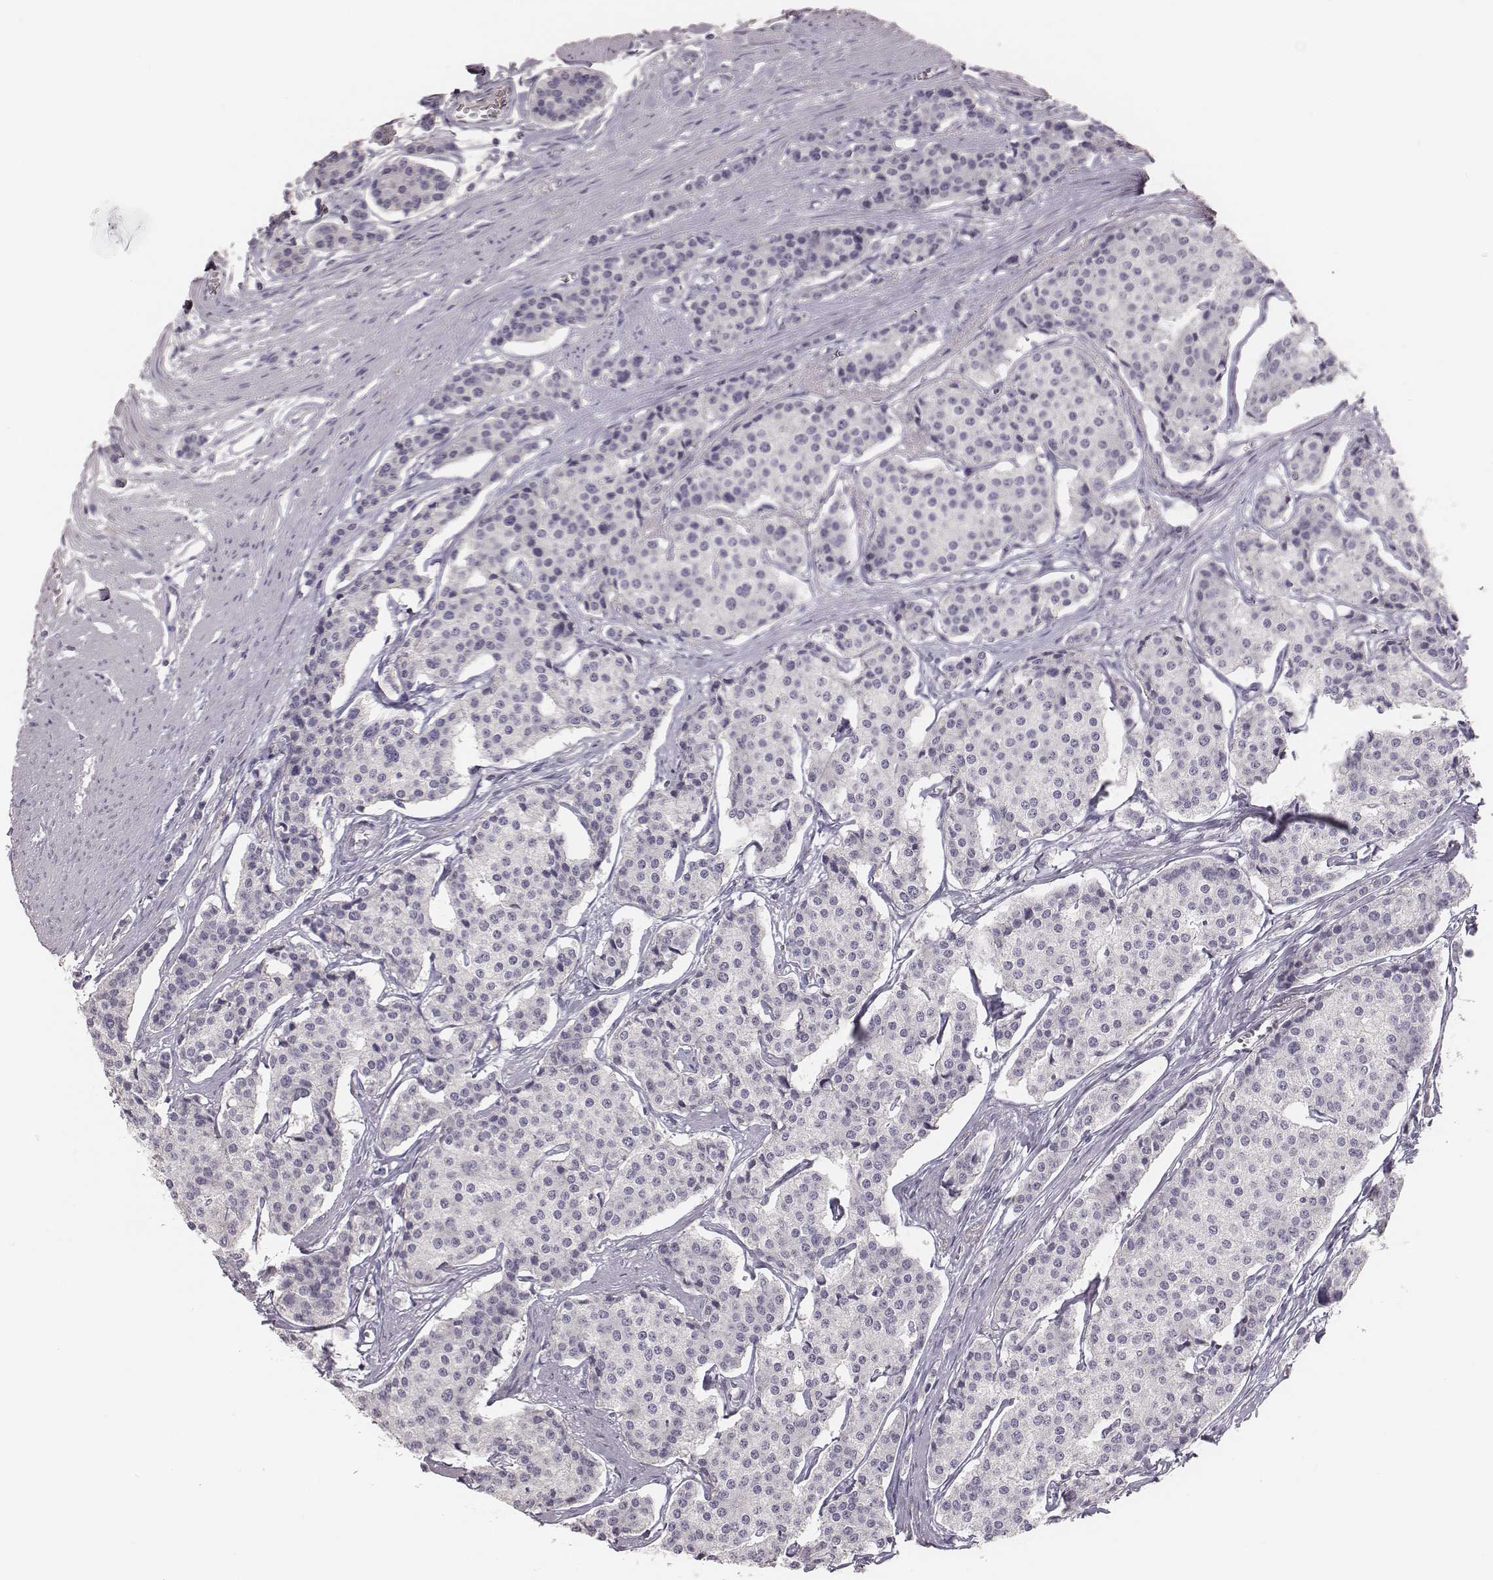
{"staining": {"intensity": "negative", "quantity": "none", "location": "none"}, "tissue": "carcinoid", "cell_type": "Tumor cells", "image_type": "cancer", "snomed": [{"axis": "morphology", "description": "Carcinoid, malignant, NOS"}, {"axis": "topography", "description": "Small intestine"}], "caption": "Tumor cells are negative for brown protein staining in carcinoid. (DAB (3,3'-diaminobenzidine) immunohistochemistry (IHC) visualized using brightfield microscopy, high magnification).", "gene": "MYH6", "patient": {"sex": "female", "age": 65}}